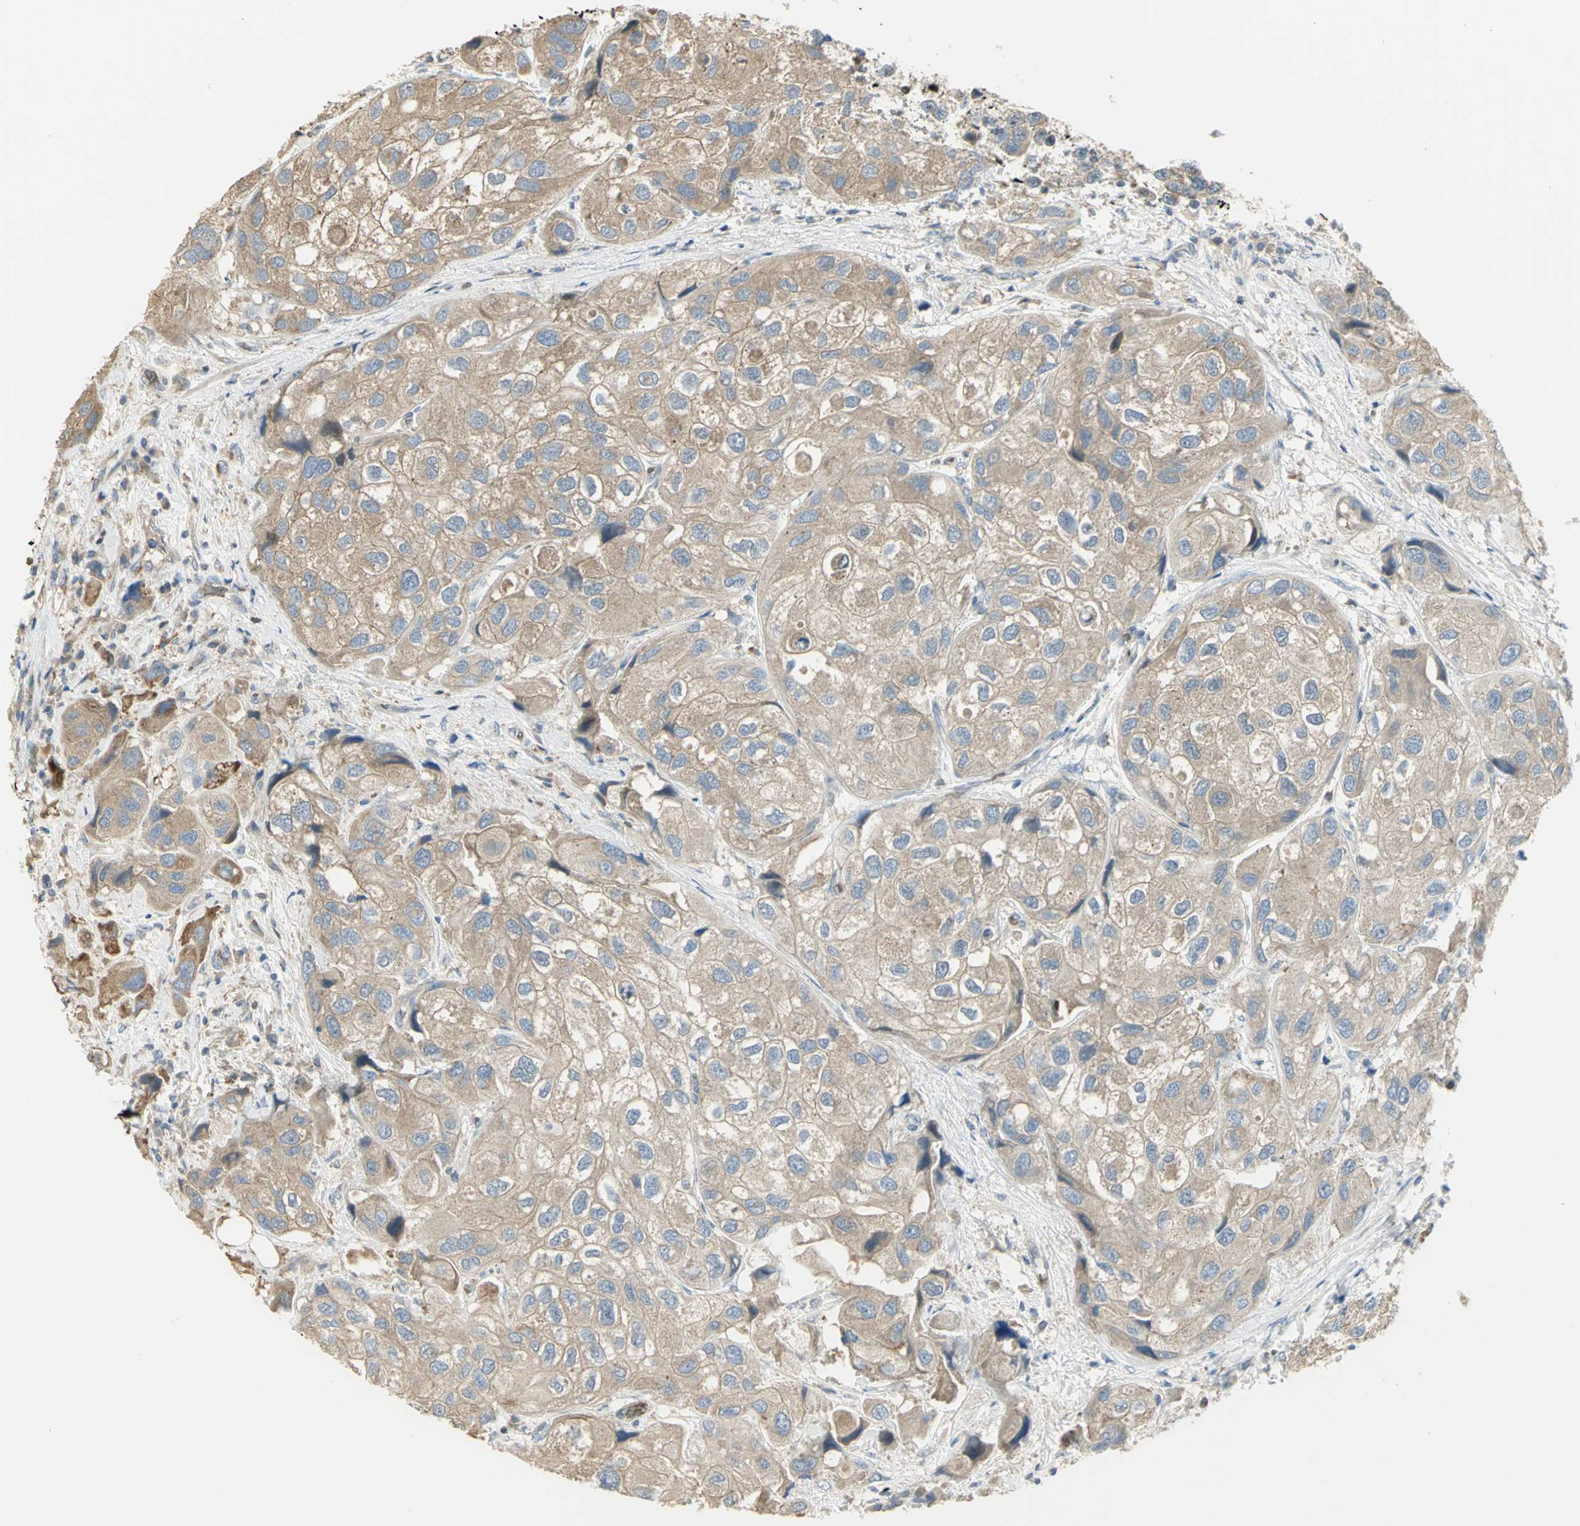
{"staining": {"intensity": "weak", "quantity": ">75%", "location": "cytoplasmic/membranous"}, "tissue": "urothelial cancer", "cell_type": "Tumor cells", "image_type": "cancer", "snomed": [{"axis": "morphology", "description": "Urothelial carcinoma, High grade"}, {"axis": "topography", "description": "Urinary bladder"}], "caption": "High-grade urothelial carcinoma was stained to show a protein in brown. There is low levels of weak cytoplasmic/membranous staining in approximately >75% of tumor cells. (brown staining indicates protein expression, while blue staining denotes nuclei).", "gene": "ANK1", "patient": {"sex": "female", "age": 64}}